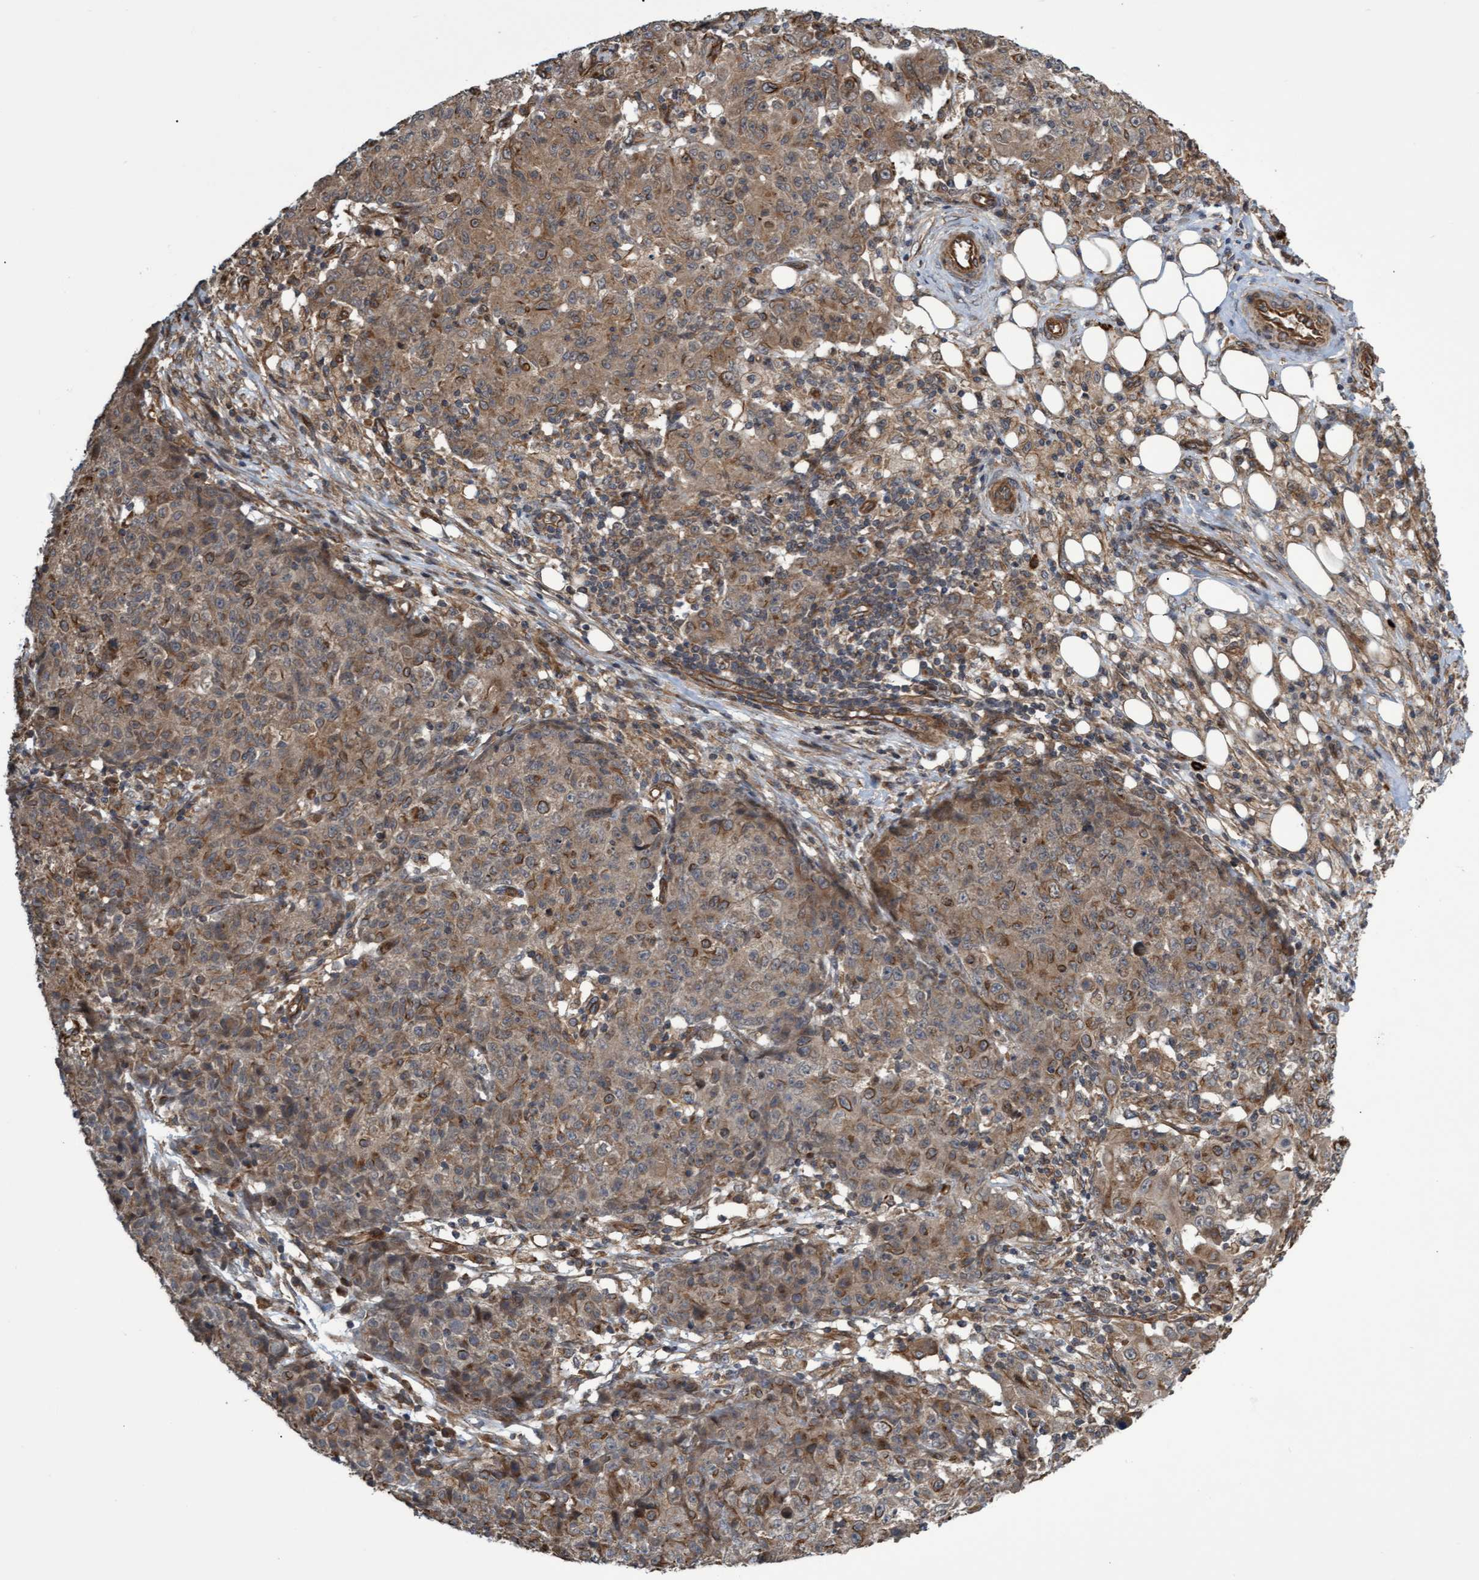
{"staining": {"intensity": "moderate", "quantity": ">75%", "location": "cytoplasmic/membranous"}, "tissue": "ovarian cancer", "cell_type": "Tumor cells", "image_type": "cancer", "snomed": [{"axis": "morphology", "description": "Carcinoma, endometroid"}, {"axis": "topography", "description": "Ovary"}], "caption": "A photomicrograph showing moderate cytoplasmic/membranous staining in about >75% of tumor cells in ovarian cancer (endometroid carcinoma), as visualized by brown immunohistochemical staining.", "gene": "TNFRSF10B", "patient": {"sex": "female", "age": 42}}